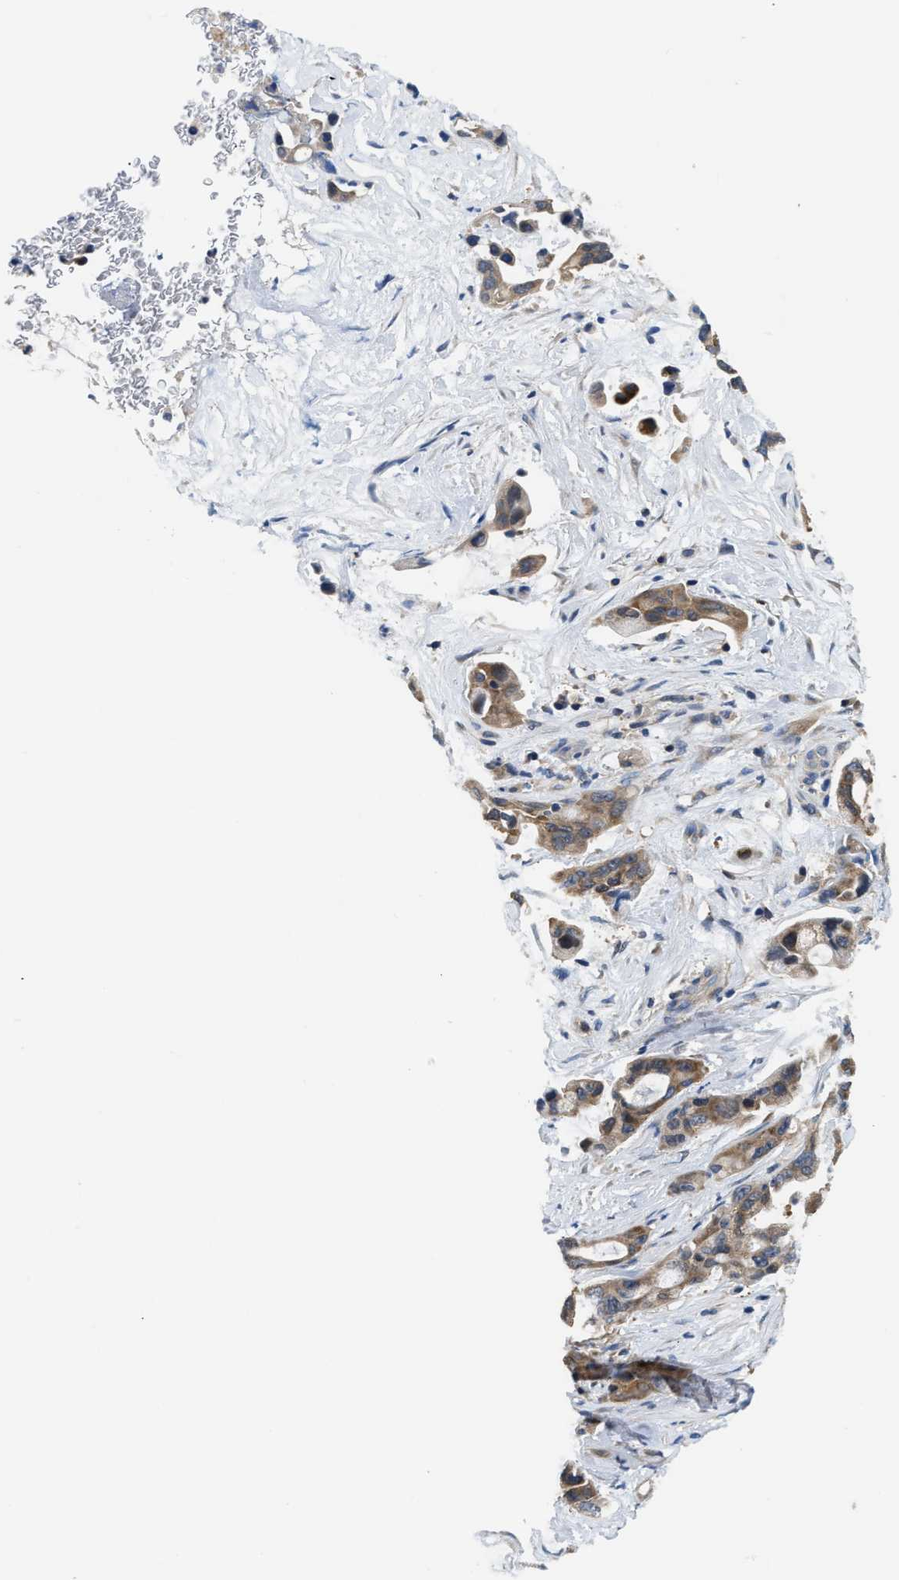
{"staining": {"intensity": "moderate", "quantity": ">75%", "location": "cytoplasmic/membranous"}, "tissue": "pancreatic cancer", "cell_type": "Tumor cells", "image_type": "cancer", "snomed": [{"axis": "morphology", "description": "Adenocarcinoma, NOS"}, {"axis": "topography", "description": "Pancreas"}], "caption": "Protein expression analysis of human pancreatic cancer reveals moderate cytoplasmic/membranous positivity in about >75% of tumor cells. The staining is performed using DAB (3,3'-diaminobenzidine) brown chromogen to label protein expression. The nuclei are counter-stained blue using hematoxylin.", "gene": "CCM2", "patient": {"sex": "male", "age": 53}}